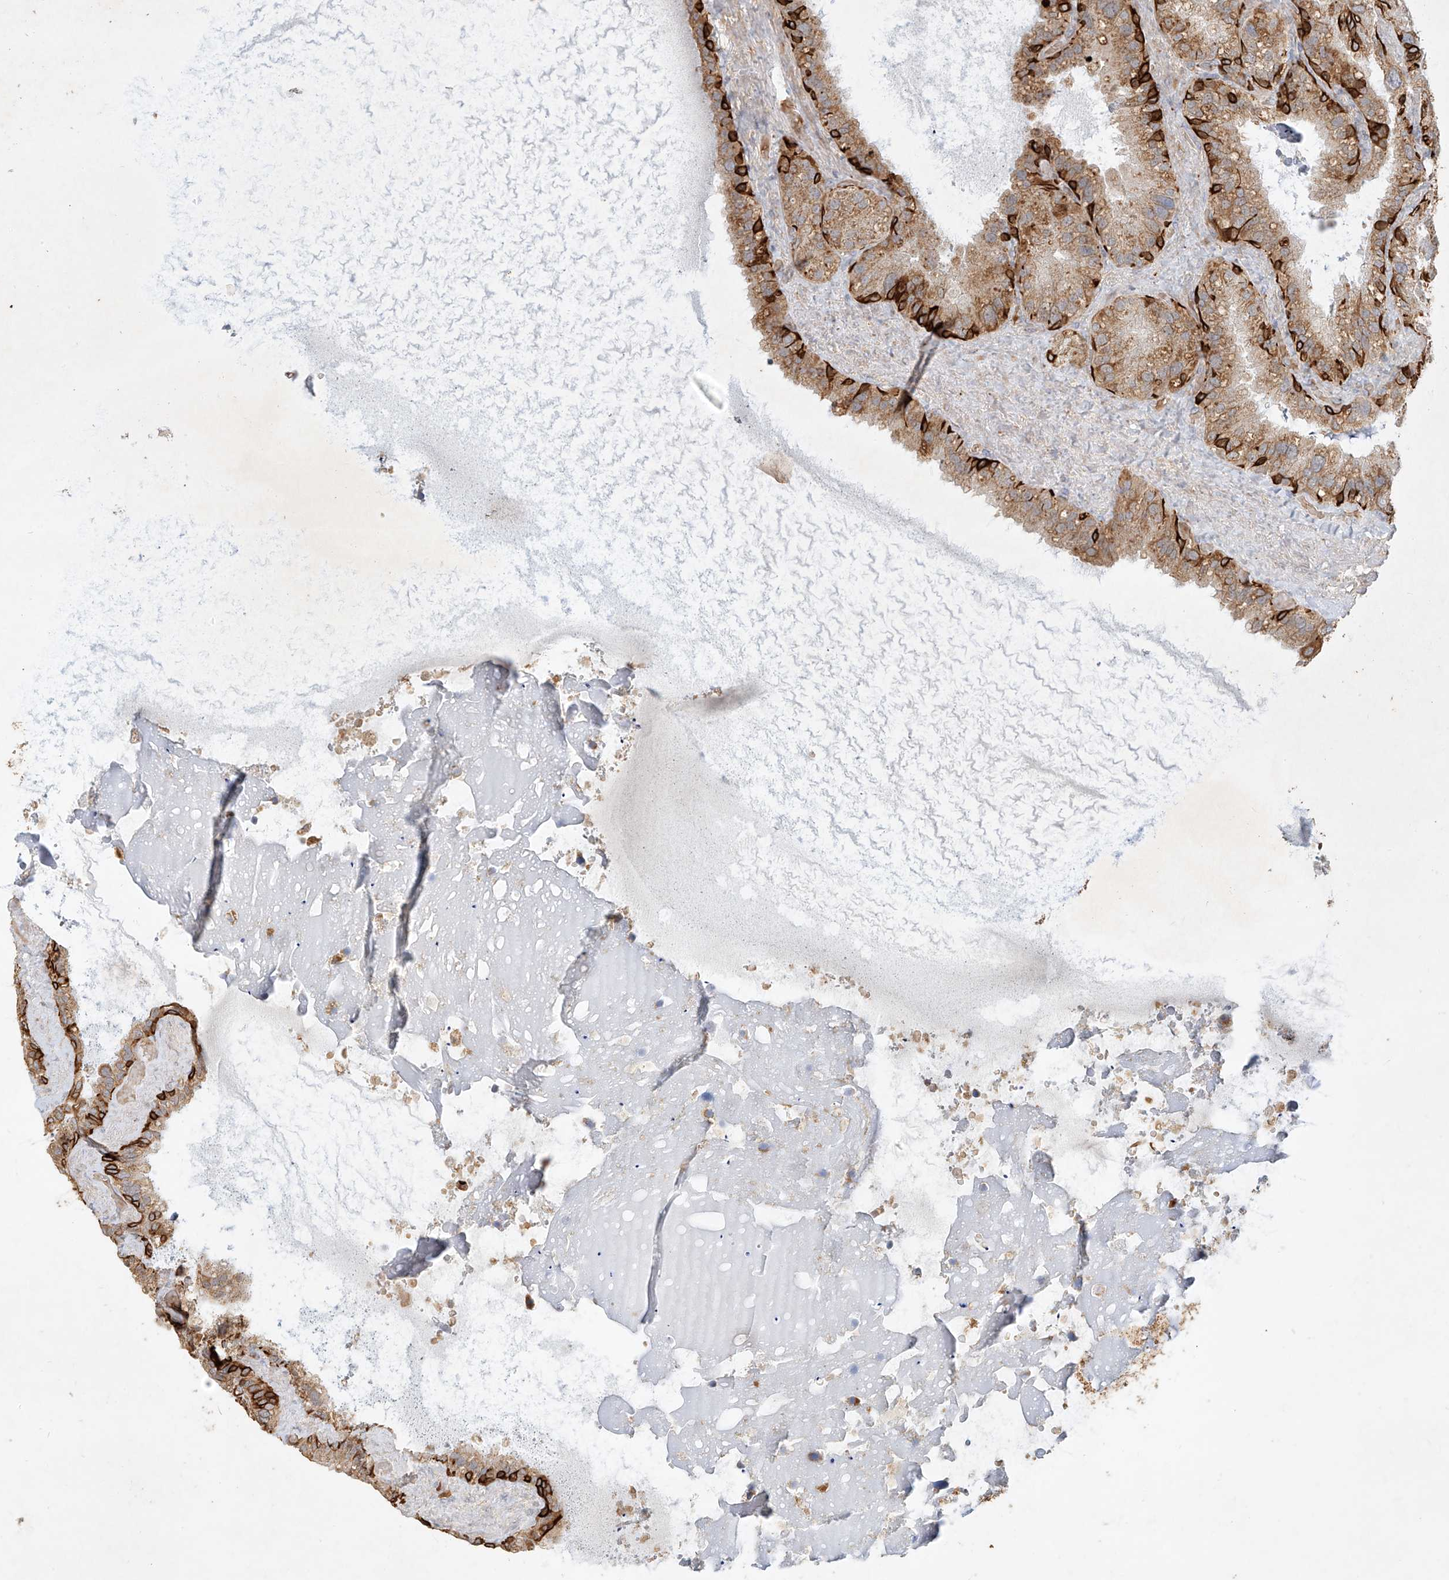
{"staining": {"intensity": "strong", "quantity": "25%-75%", "location": "cytoplasmic/membranous"}, "tissue": "seminal vesicle", "cell_type": "Glandular cells", "image_type": "normal", "snomed": [{"axis": "morphology", "description": "Normal tissue, NOS"}, {"axis": "topography", "description": "Prostate"}, {"axis": "topography", "description": "Seminal veicle"}], "caption": "IHC micrograph of normal seminal vesicle: human seminal vesicle stained using immunohistochemistry (IHC) displays high levels of strong protein expression localized specifically in the cytoplasmic/membranous of glandular cells, appearing as a cytoplasmic/membranous brown color.", "gene": "KPNA7", "patient": {"sex": "male", "age": 68}}